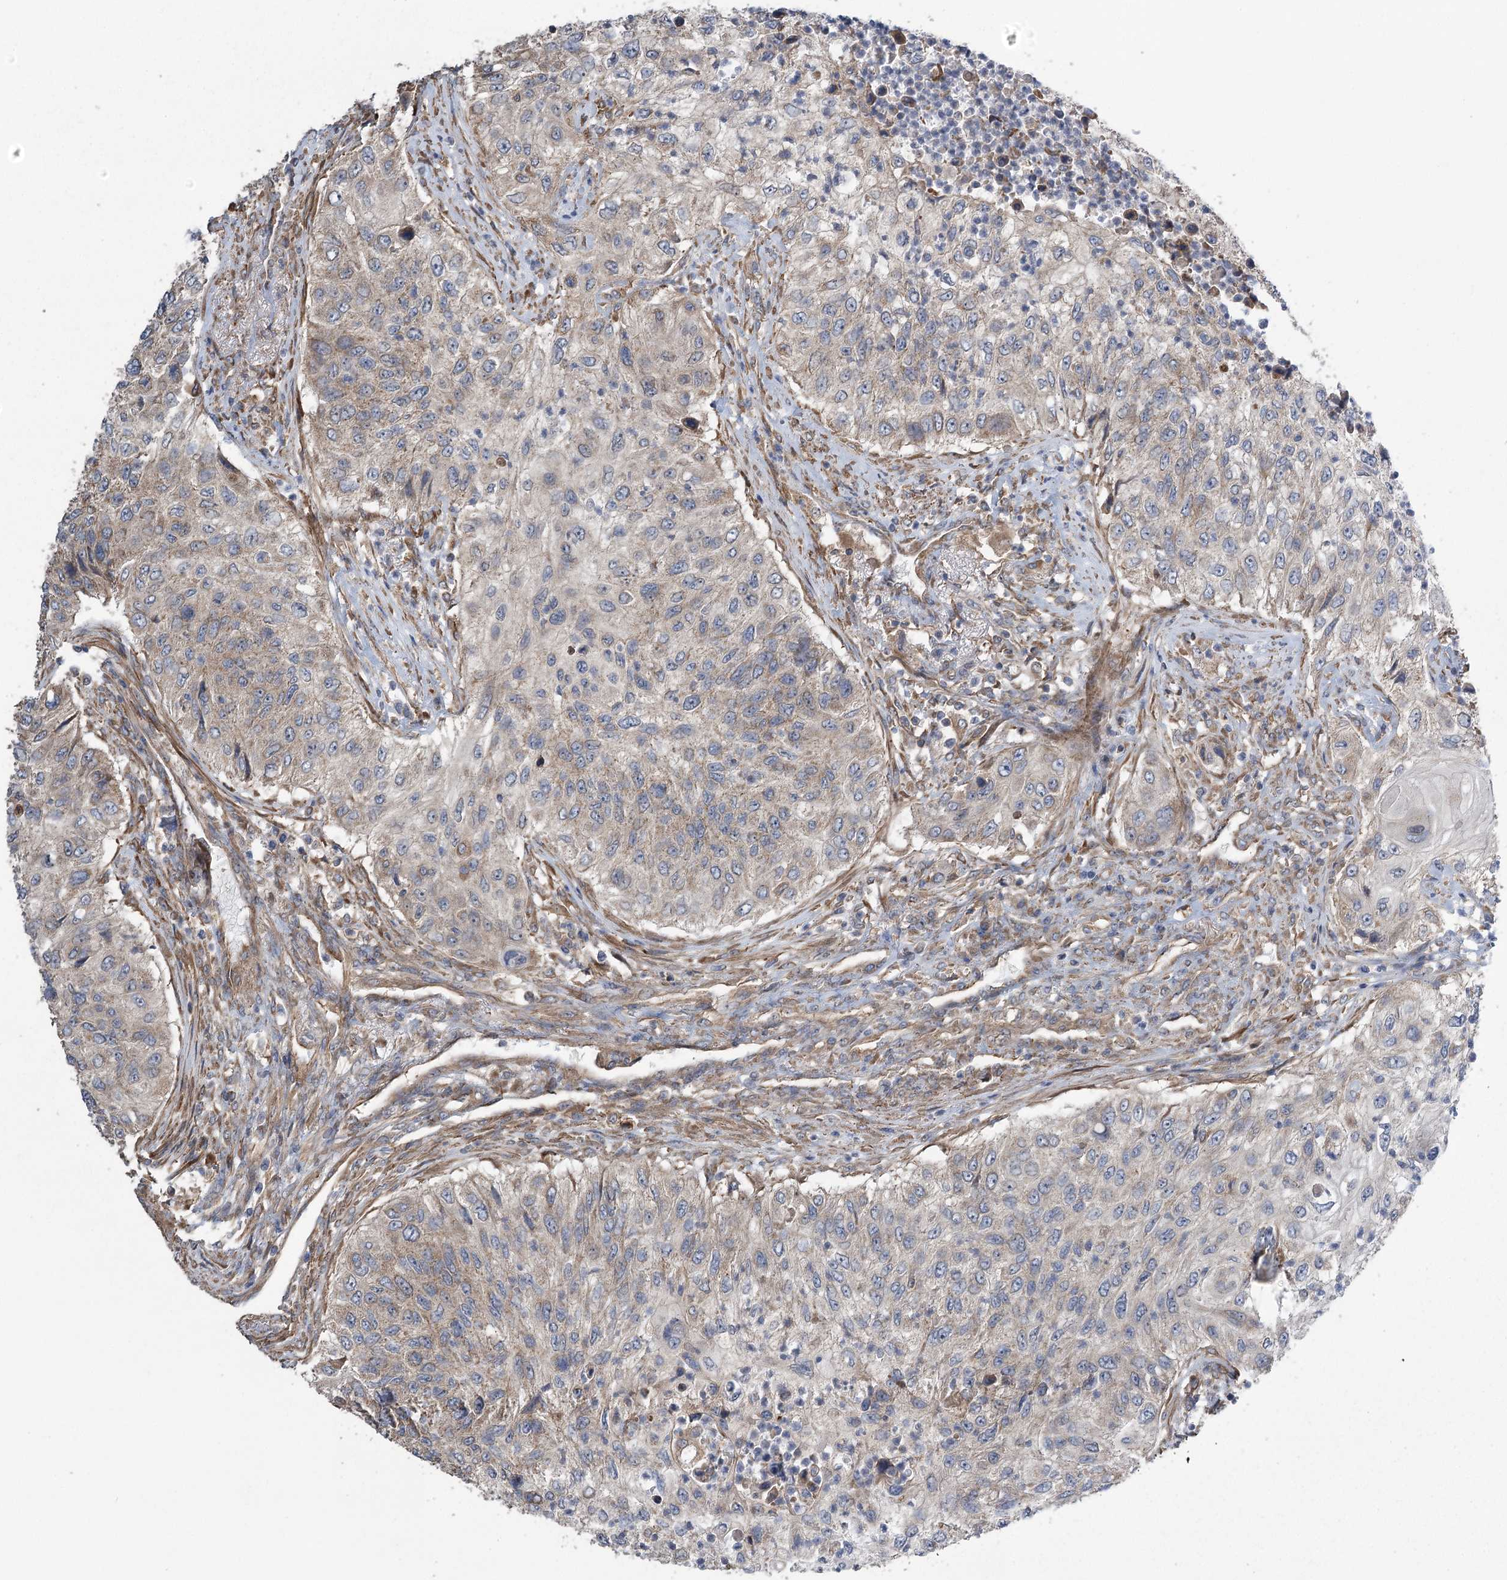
{"staining": {"intensity": "weak", "quantity": "<25%", "location": "cytoplasmic/membranous"}, "tissue": "urothelial cancer", "cell_type": "Tumor cells", "image_type": "cancer", "snomed": [{"axis": "morphology", "description": "Urothelial carcinoma, High grade"}, {"axis": "topography", "description": "Urinary bladder"}], "caption": "Immunohistochemical staining of urothelial cancer displays no significant staining in tumor cells.", "gene": "RWDD4", "patient": {"sex": "female", "age": 60}}